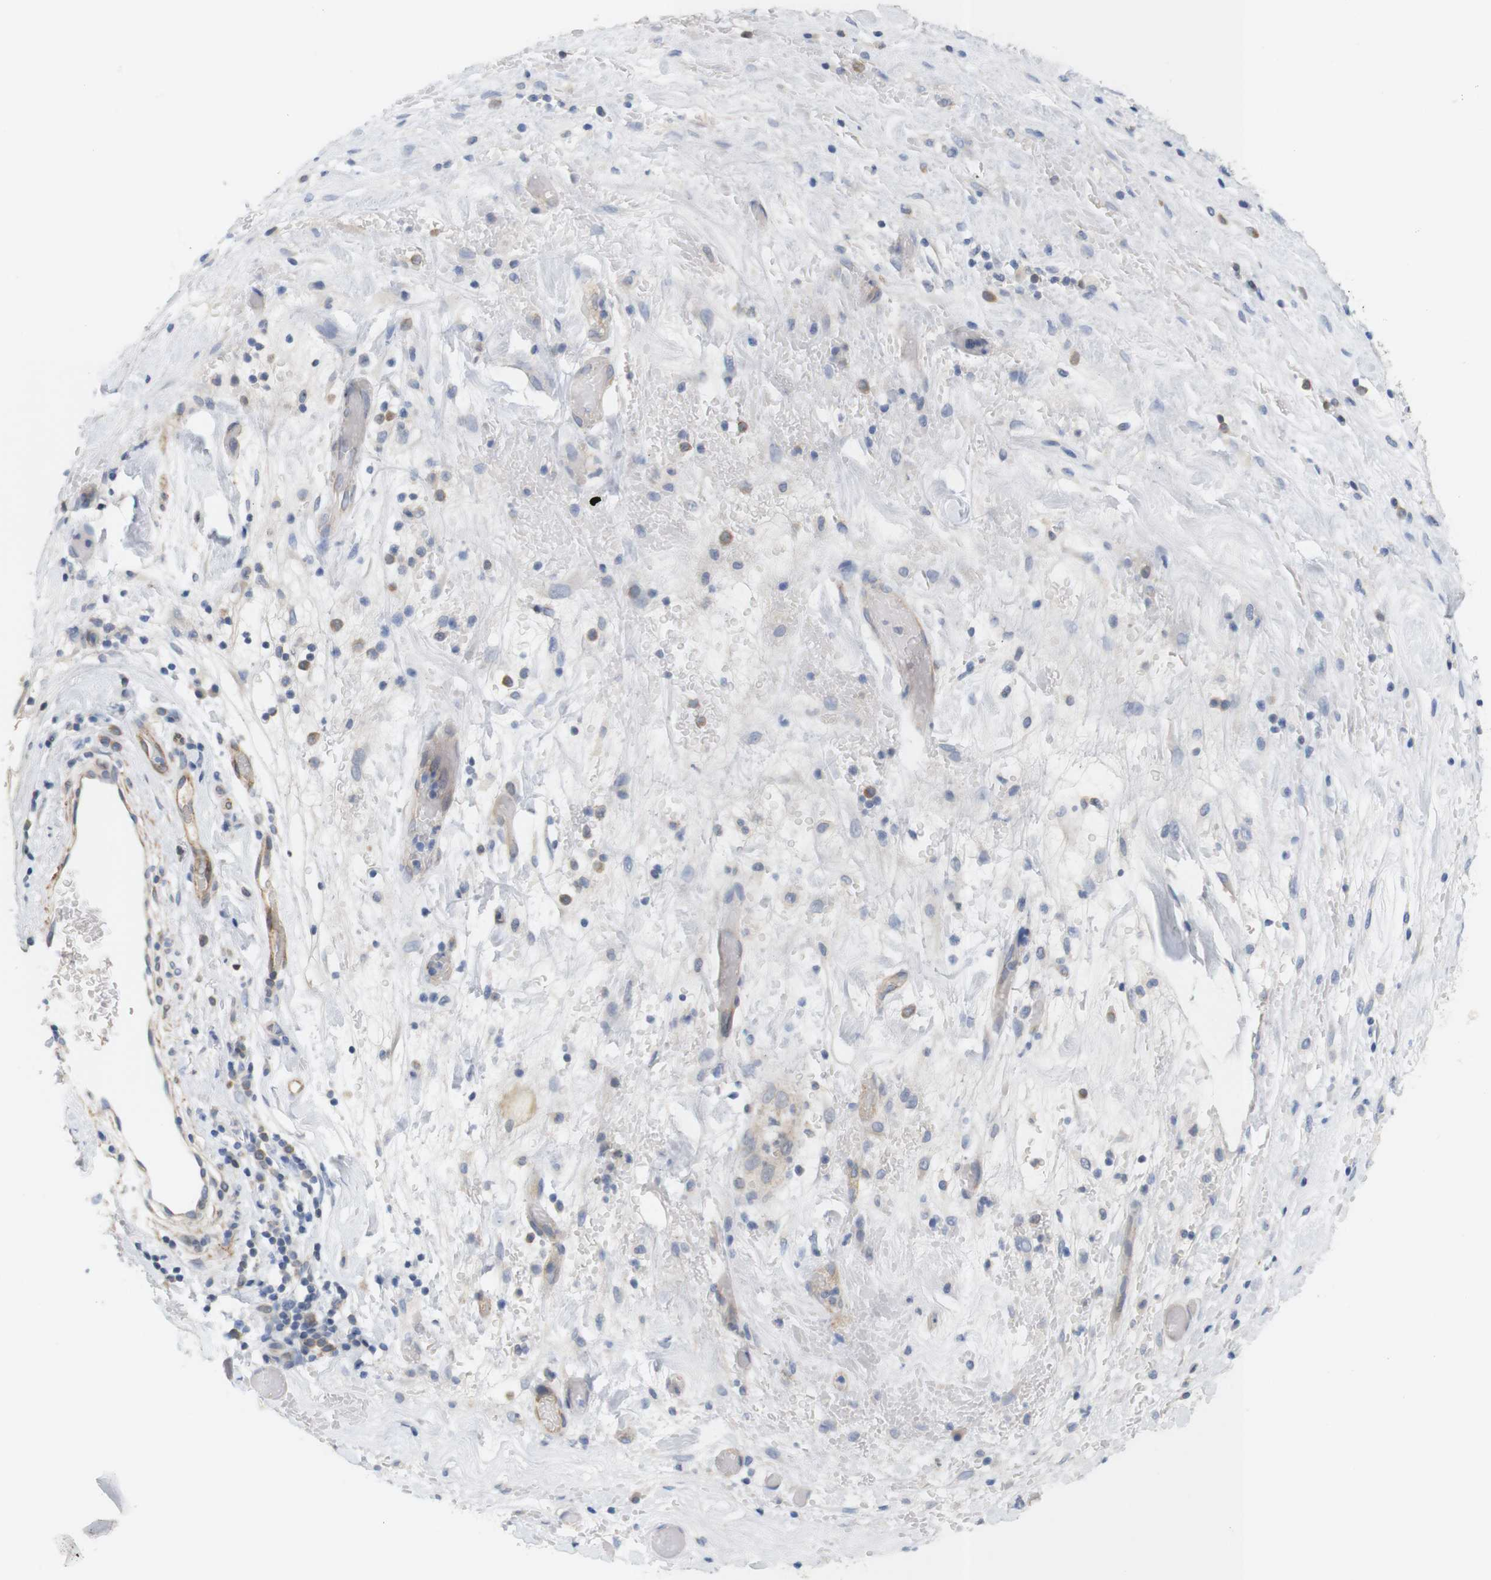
{"staining": {"intensity": "negative", "quantity": "none", "location": "none"}, "tissue": "pancreatic cancer", "cell_type": "Tumor cells", "image_type": "cancer", "snomed": [{"axis": "morphology", "description": "Adenocarcinoma, NOS"}, {"axis": "topography", "description": "Pancreas"}], "caption": "A photomicrograph of human pancreatic cancer is negative for staining in tumor cells.", "gene": "ITPR1", "patient": {"sex": "female", "age": 71}}